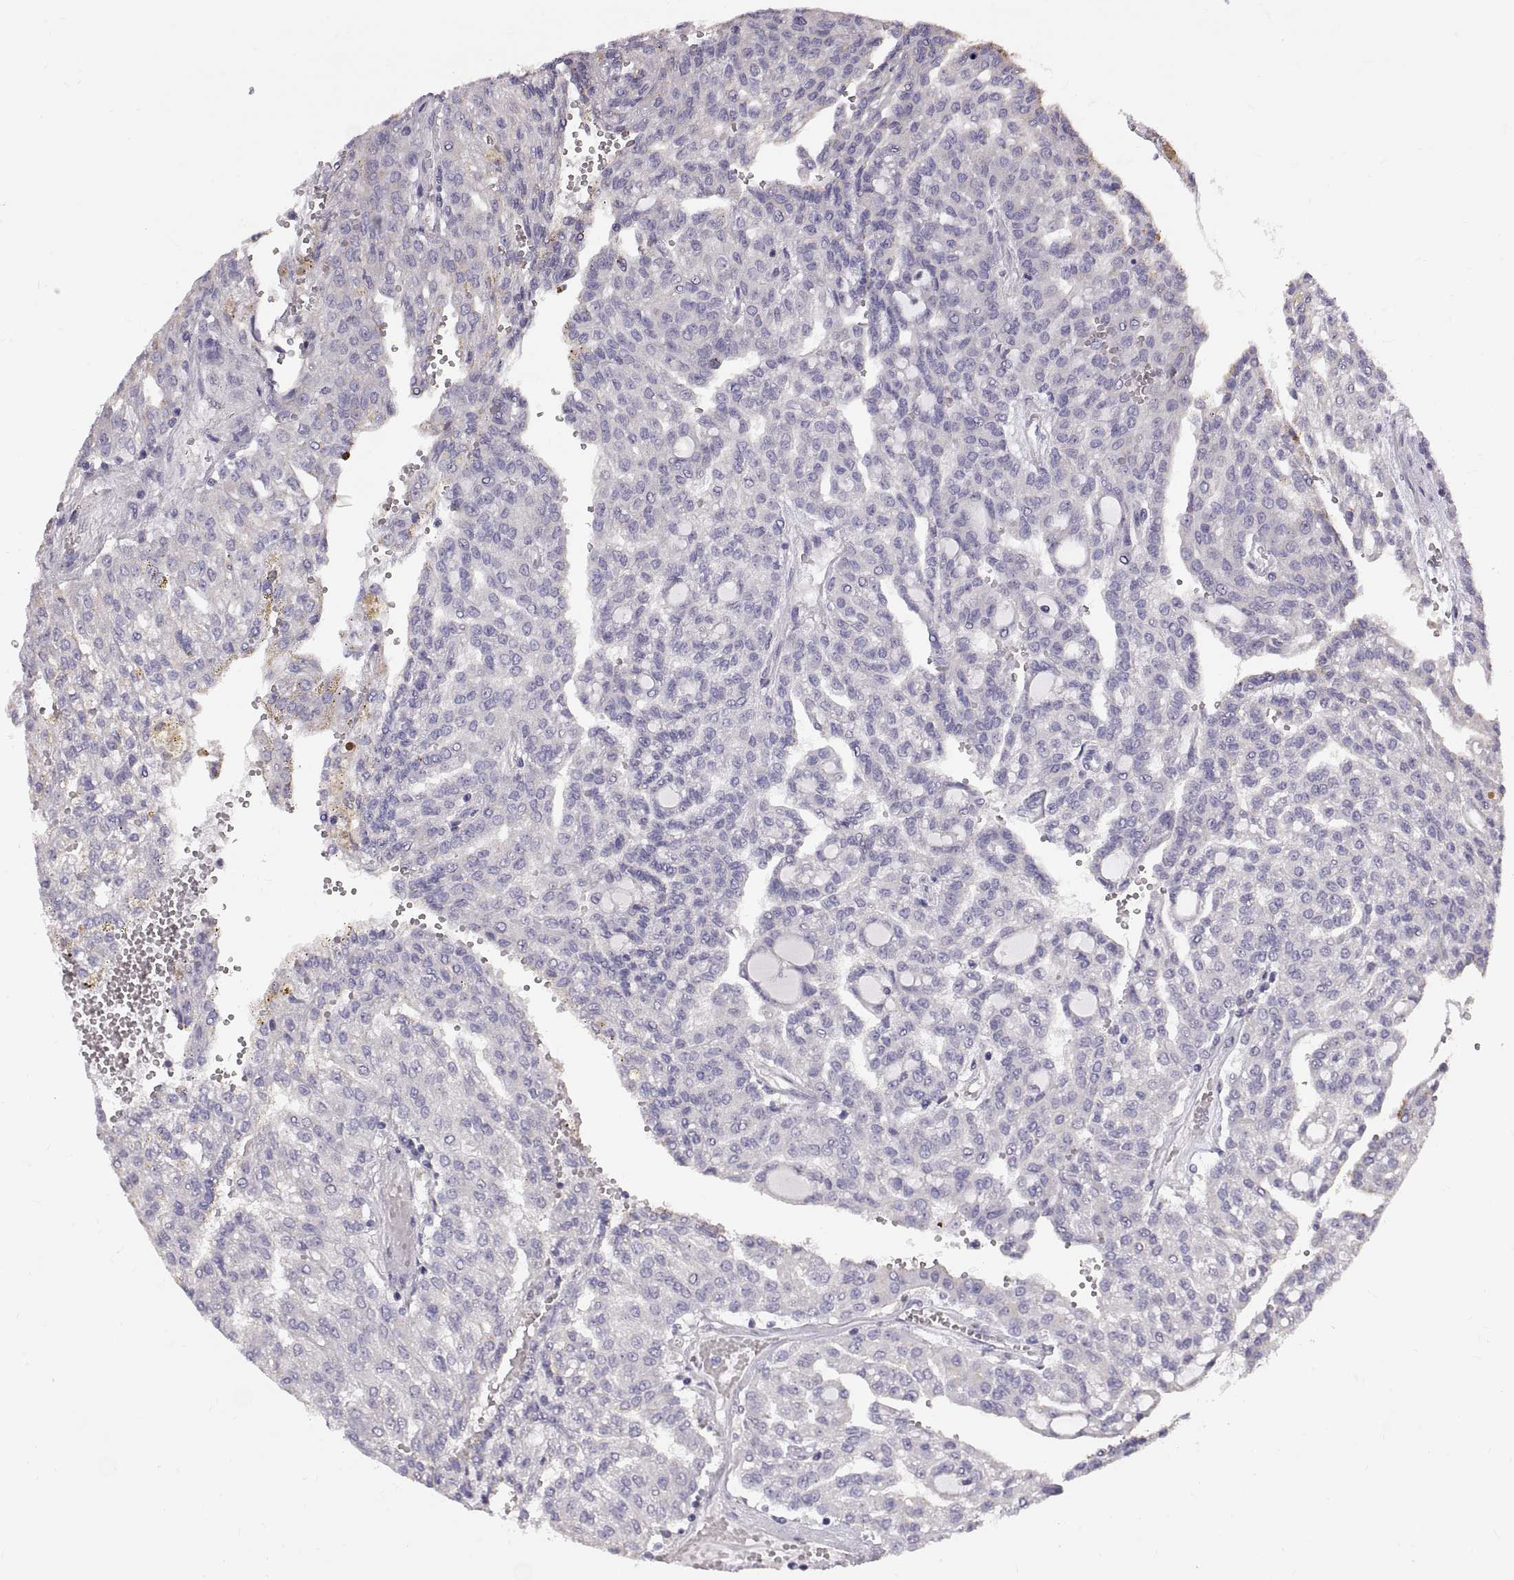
{"staining": {"intensity": "negative", "quantity": "none", "location": "none"}, "tissue": "renal cancer", "cell_type": "Tumor cells", "image_type": "cancer", "snomed": [{"axis": "morphology", "description": "Adenocarcinoma, NOS"}, {"axis": "topography", "description": "Kidney"}], "caption": "The IHC histopathology image has no significant staining in tumor cells of renal cancer tissue.", "gene": "WFDC8", "patient": {"sex": "male", "age": 63}}